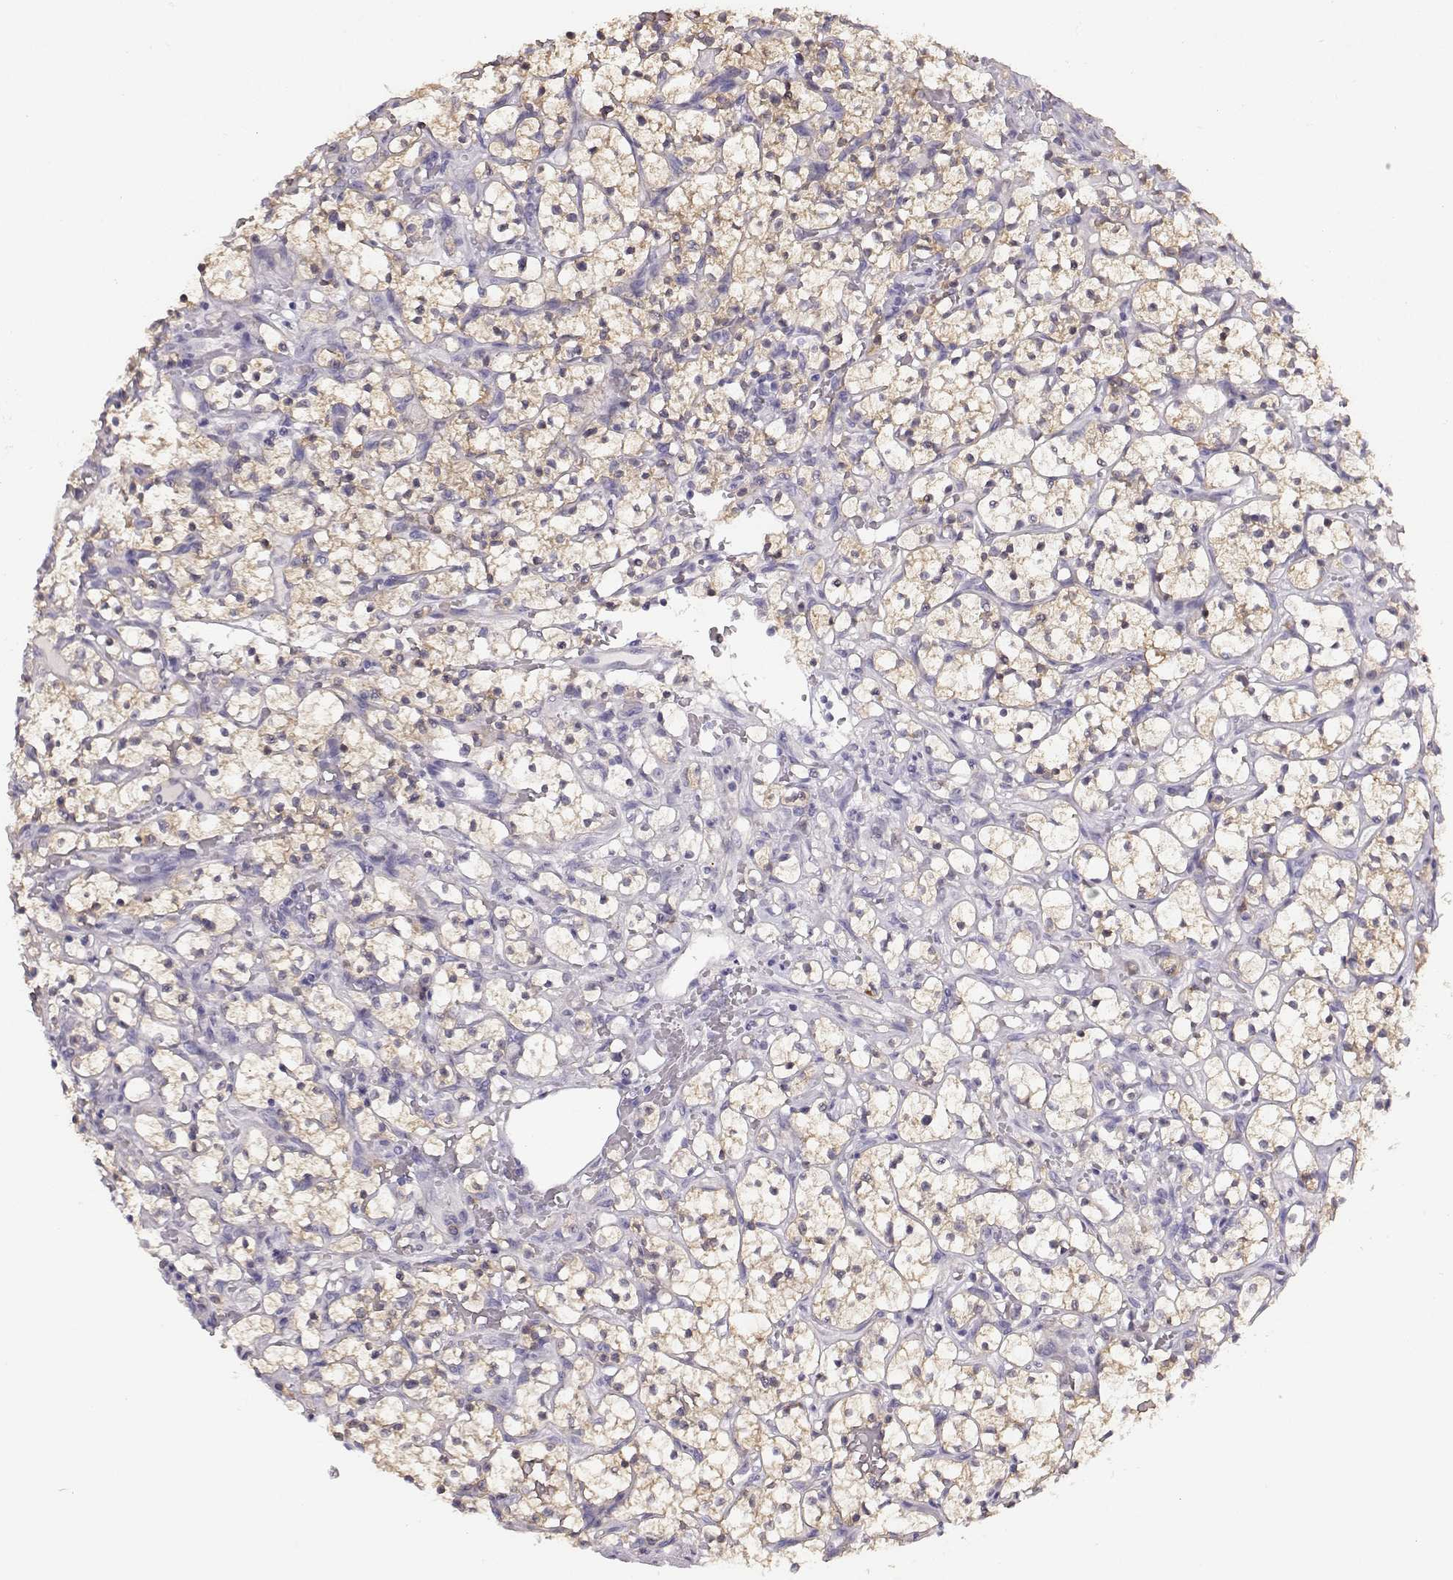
{"staining": {"intensity": "weak", "quantity": "25%-75%", "location": "cytoplasmic/membranous"}, "tissue": "renal cancer", "cell_type": "Tumor cells", "image_type": "cancer", "snomed": [{"axis": "morphology", "description": "Adenocarcinoma, NOS"}, {"axis": "topography", "description": "Kidney"}], "caption": "This micrograph shows IHC staining of human renal cancer (adenocarcinoma), with low weak cytoplasmic/membranous expression in approximately 25%-75% of tumor cells.", "gene": "NDRG4", "patient": {"sex": "female", "age": 64}}